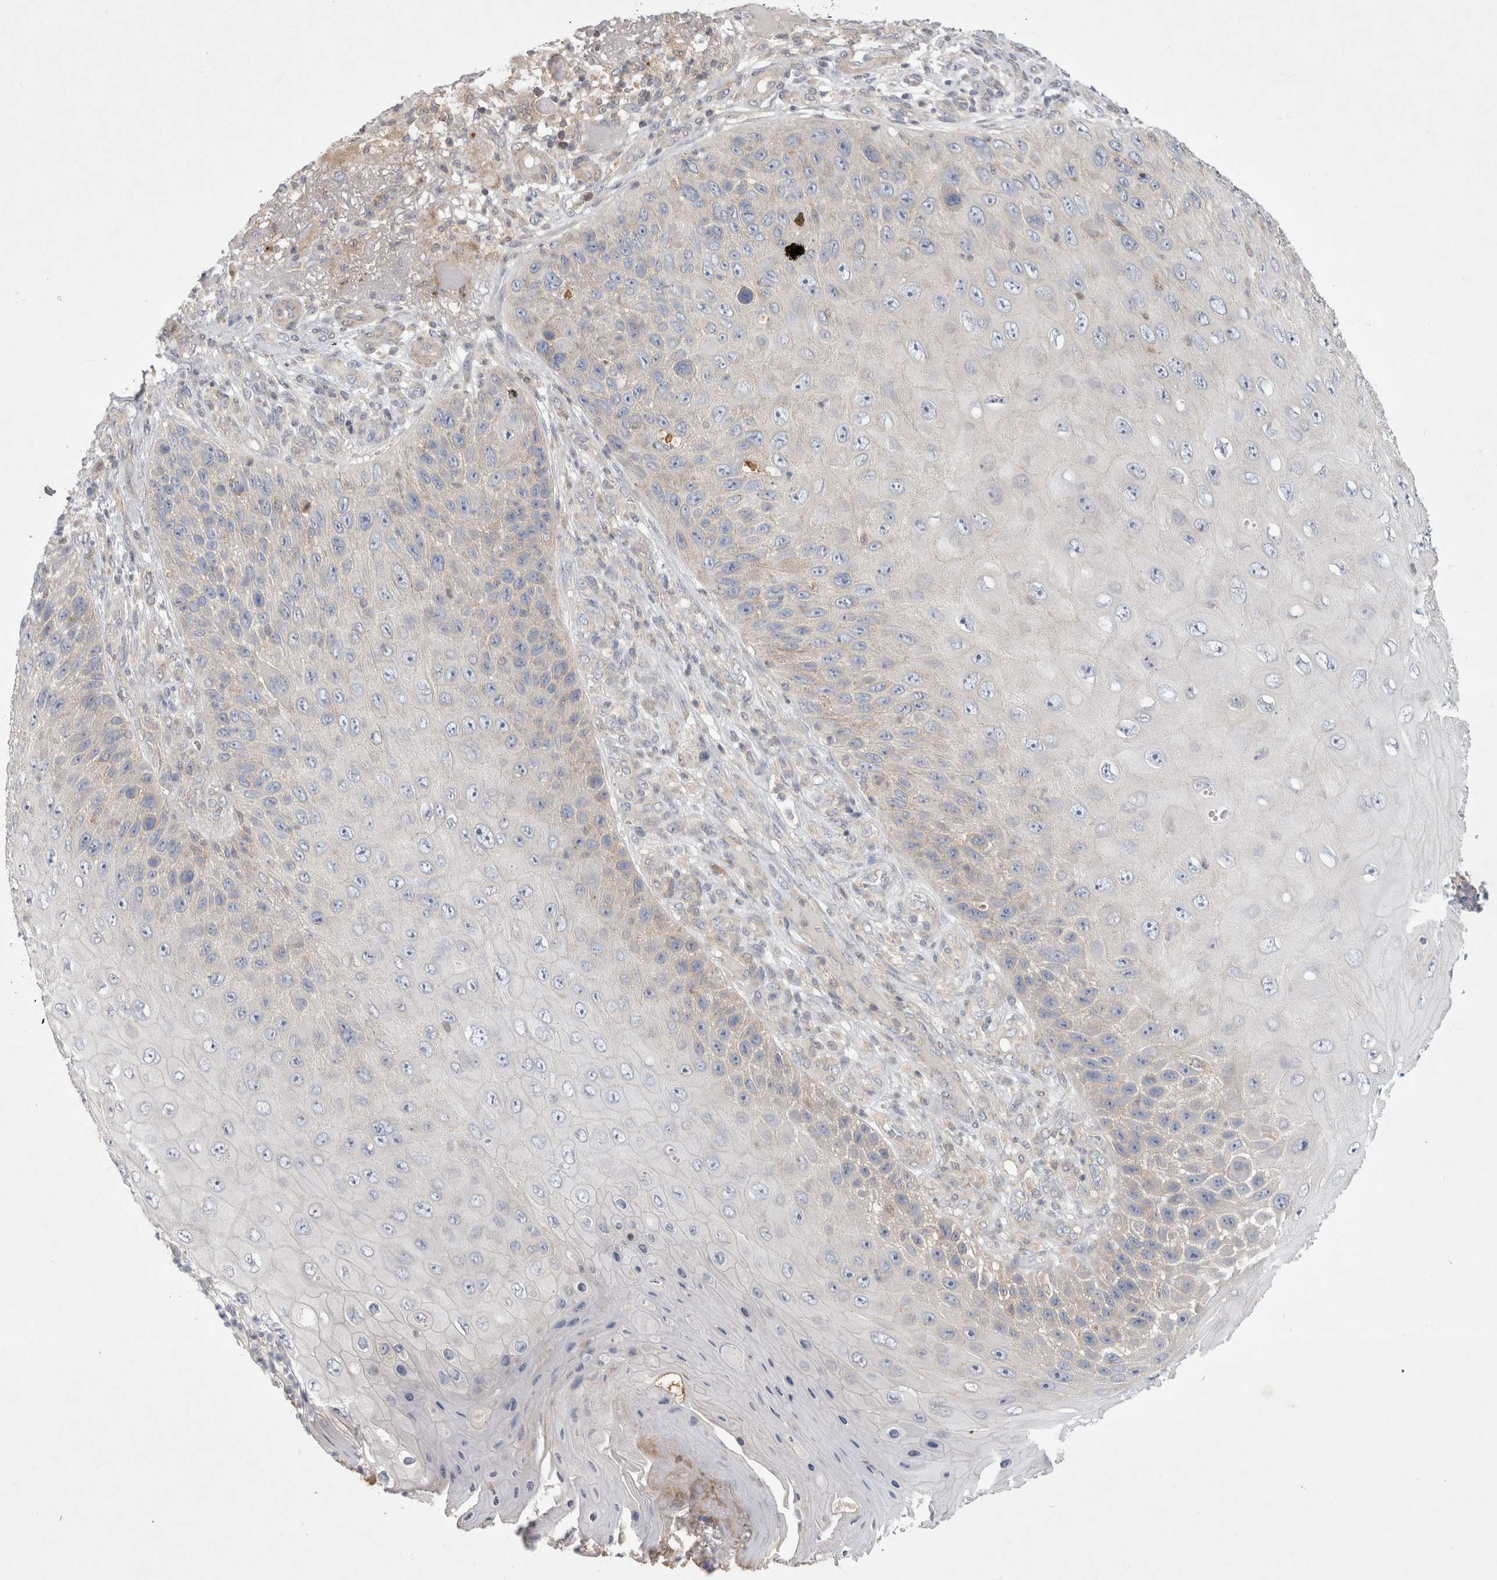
{"staining": {"intensity": "negative", "quantity": "none", "location": "none"}, "tissue": "skin cancer", "cell_type": "Tumor cells", "image_type": "cancer", "snomed": [{"axis": "morphology", "description": "Squamous cell carcinoma, NOS"}, {"axis": "topography", "description": "Skin"}], "caption": "This is an immunohistochemistry (IHC) image of skin squamous cell carcinoma. There is no positivity in tumor cells.", "gene": "SRD5A3", "patient": {"sex": "female", "age": 88}}